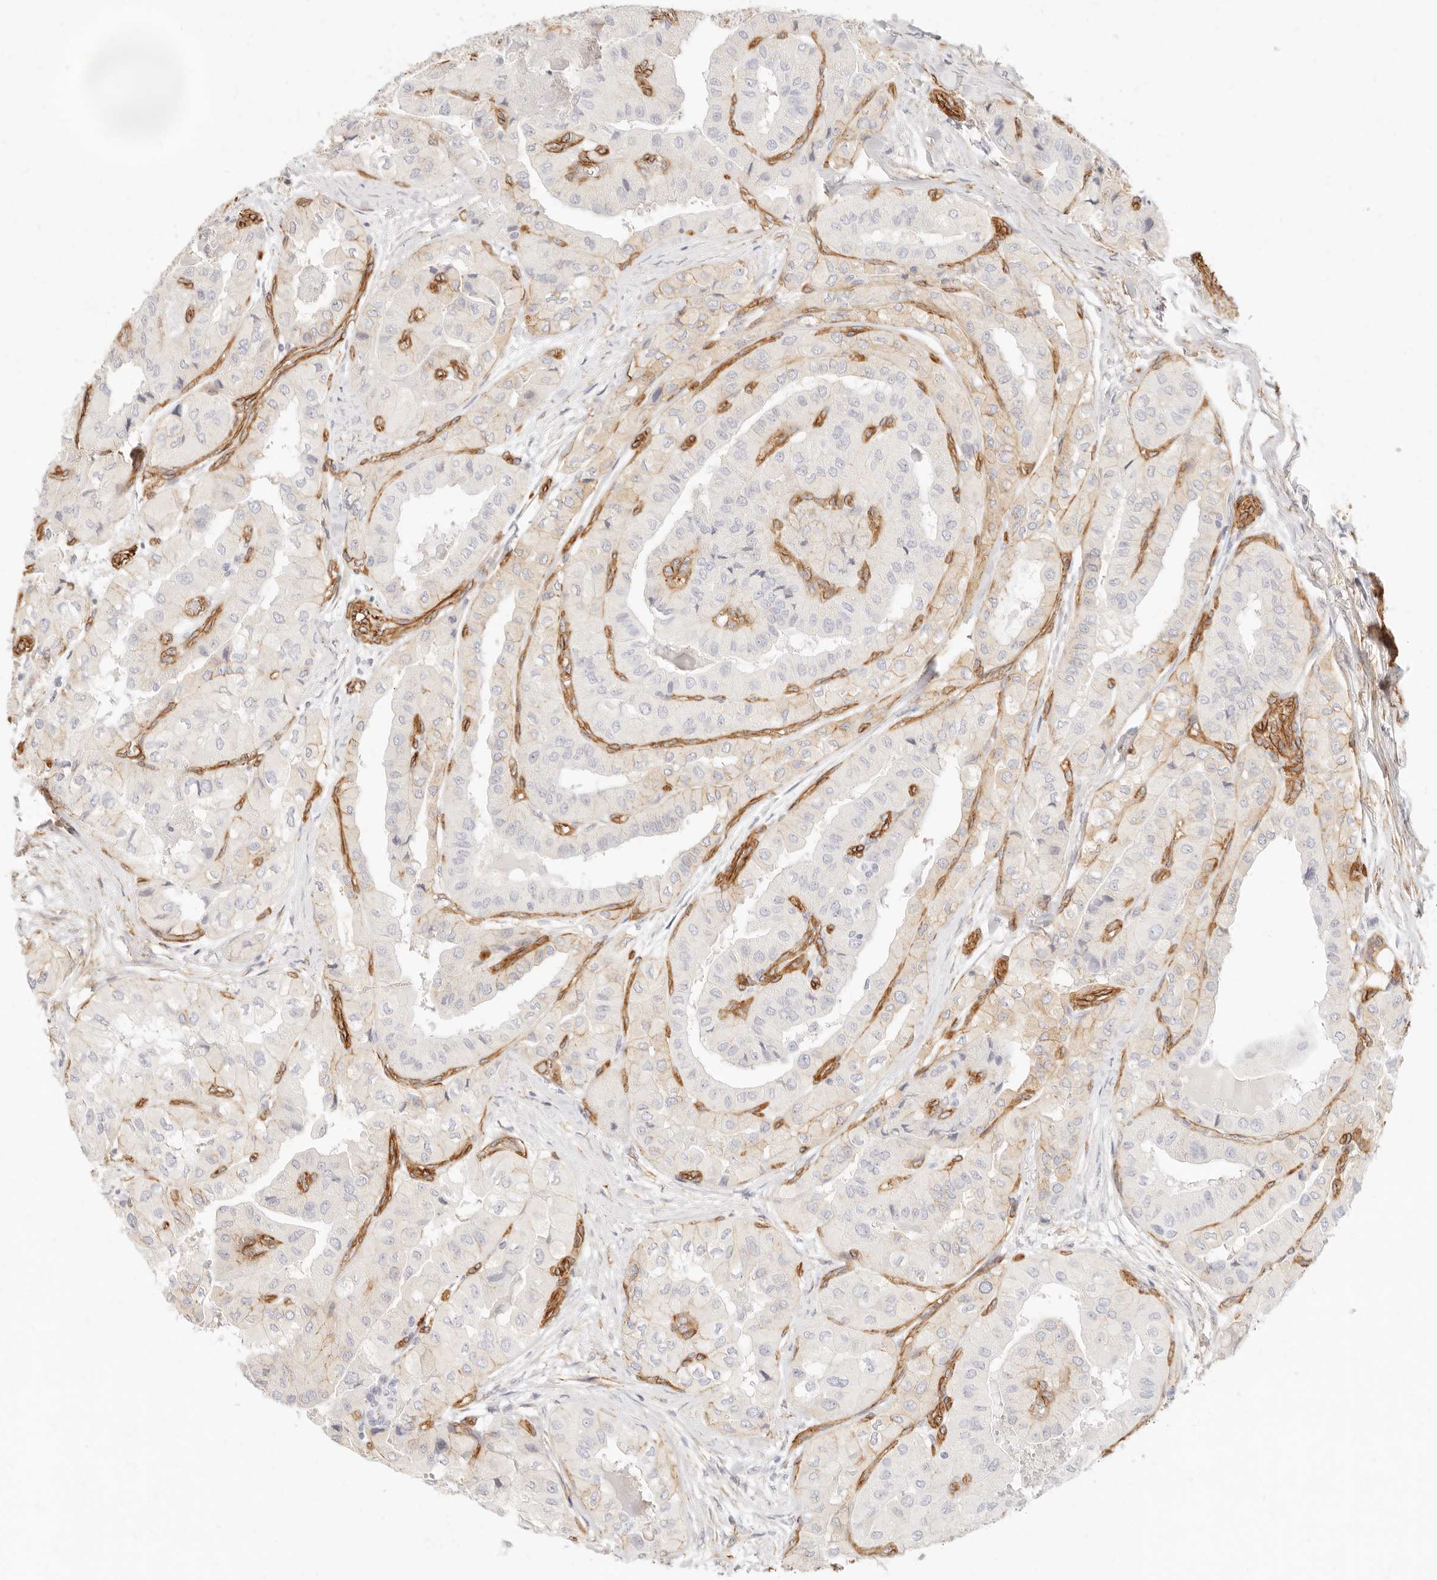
{"staining": {"intensity": "negative", "quantity": "none", "location": "none"}, "tissue": "thyroid cancer", "cell_type": "Tumor cells", "image_type": "cancer", "snomed": [{"axis": "morphology", "description": "Papillary adenocarcinoma, NOS"}, {"axis": "topography", "description": "Thyroid gland"}], "caption": "DAB (3,3'-diaminobenzidine) immunohistochemical staining of human papillary adenocarcinoma (thyroid) demonstrates no significant staining in tumor cells.", "gene": "NUS1", "patient": {"sex": "female", "age": 59}}